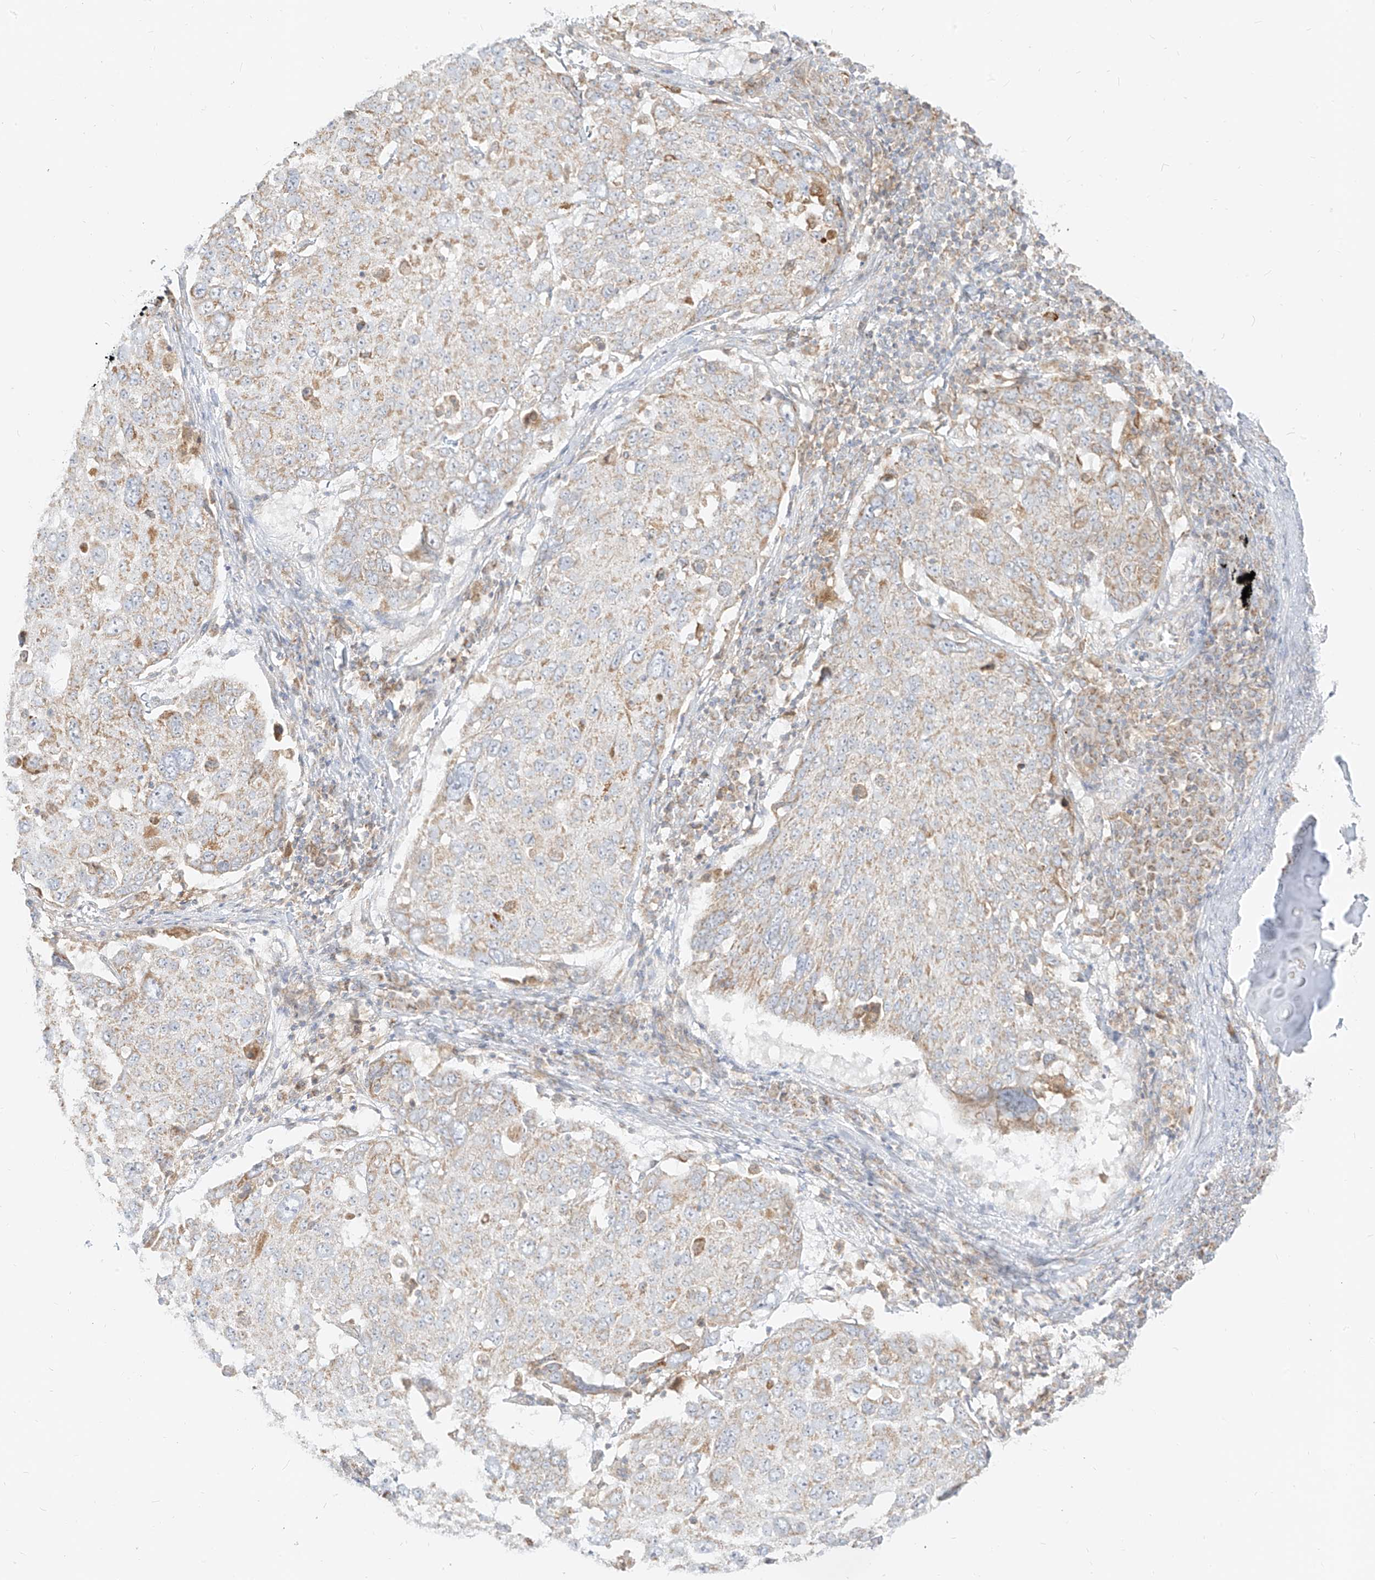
{"staining": {"intensity": "weak", "quantity": "25%-75%", "location": "cytoplasmic/membranous"}, "tissue": "lung cancer", "cell_type": "Tumor cells", "image_type": "cancer", "snomed": [{"axis": "morphology", "description": "Squamous cell carcinoma, NOS"}, {"axis": "topography", "description": "Lung"}], "caption": "IHC of squamous cell carcinoma (lung) reveals low levels of weak cytoplasmic/membranous staining in approximately 25%-75% of tumor cells.", "gene": "ZIM3", "patient": {"sex": "male", "age": 65}}